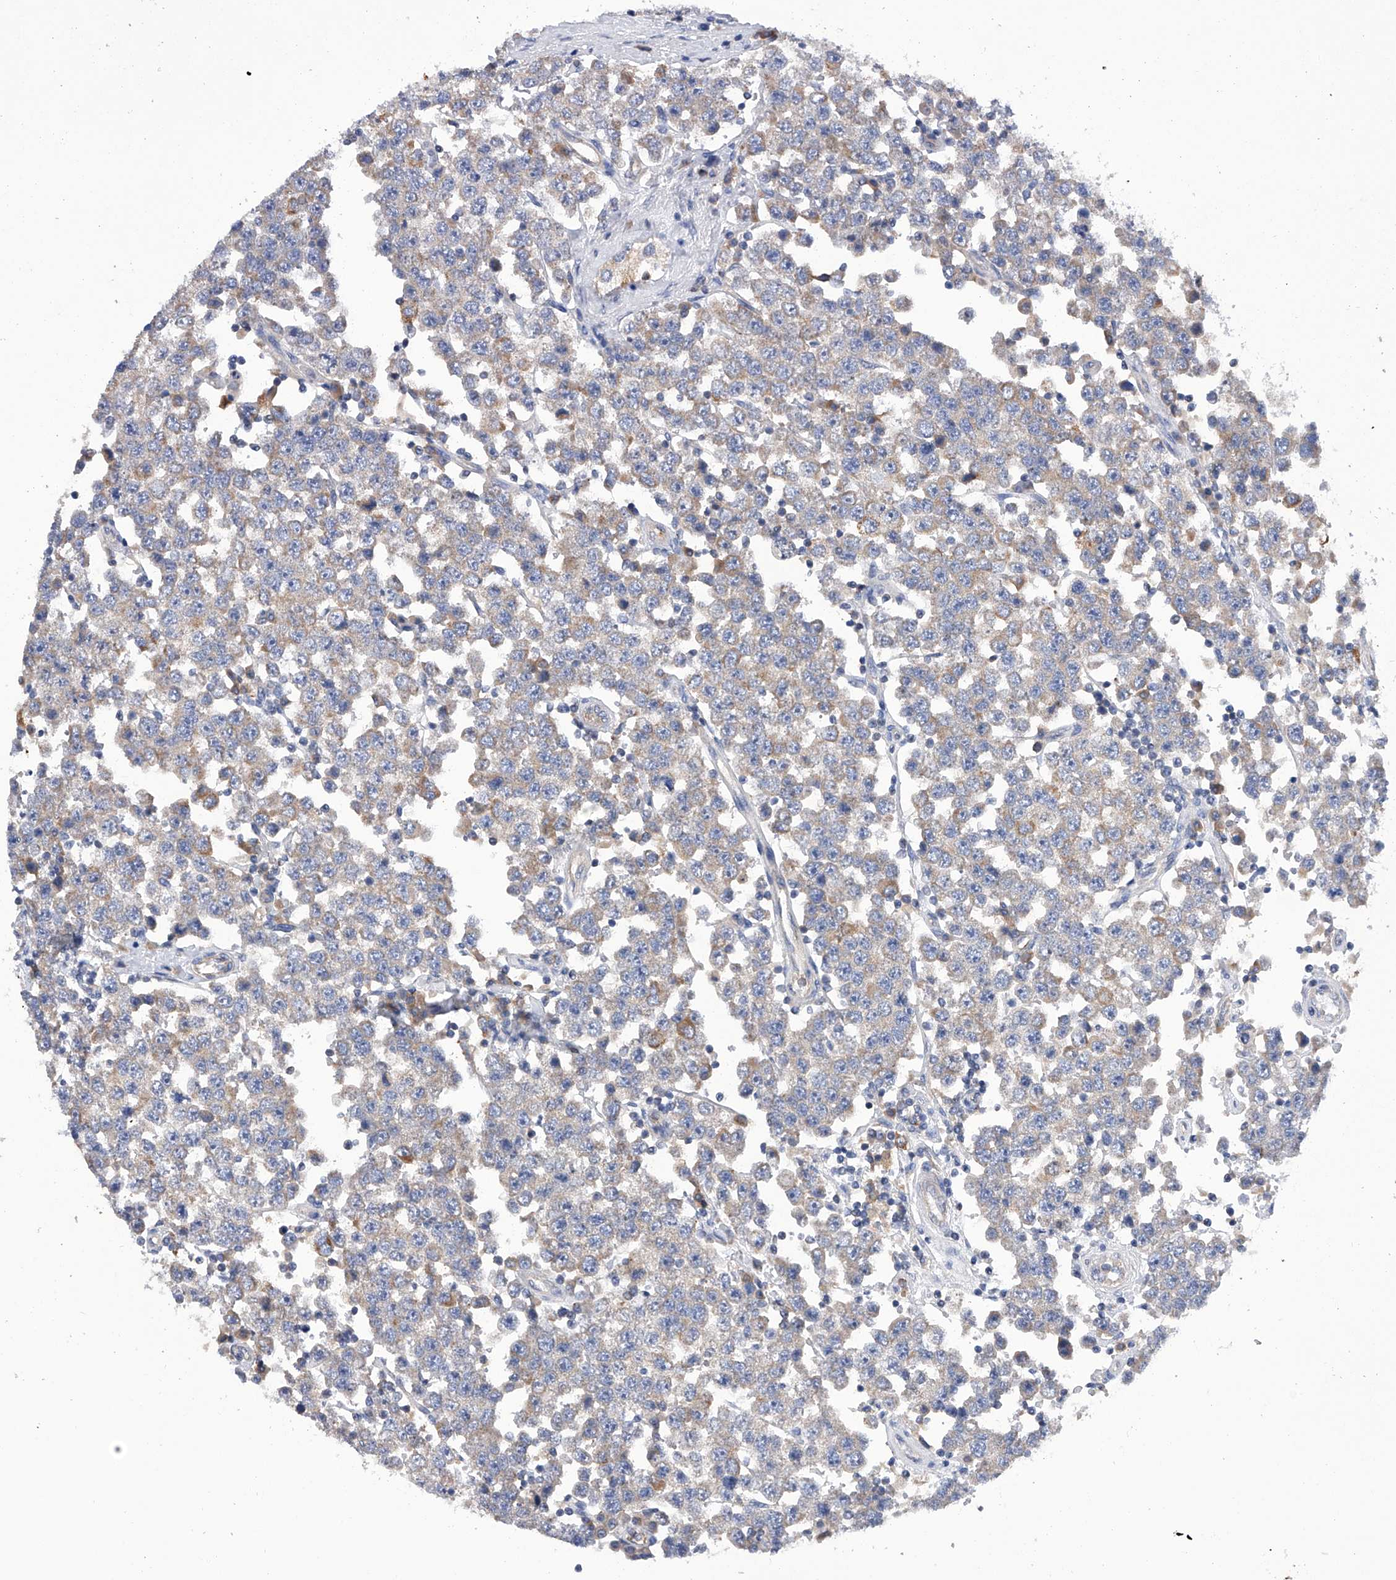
{"staining": {"intensity": "moderate", "quantity": "<25%", "location": "cytoplasmic/membranous"}, "tissue": "testis cancer", "cell_type": "Tumor cells", "image_type": "cancer", "snomed": [{"axis": "morphology", "description": "Seminoma, NOS"}, {"axis": "topography", "description": "Testis"}], "caption": "Immunohistochemical staining of human testis seminoma reveals moderate cytoplasmic/membranous protein expression in about <25% of tumor cells. (Stains: DAB in brown, nuclei in blue, Microscopy: brightfield microscopy at high magnification).", "gene": "MLYCD", "patient": {"sex": "male", "age": 28}}